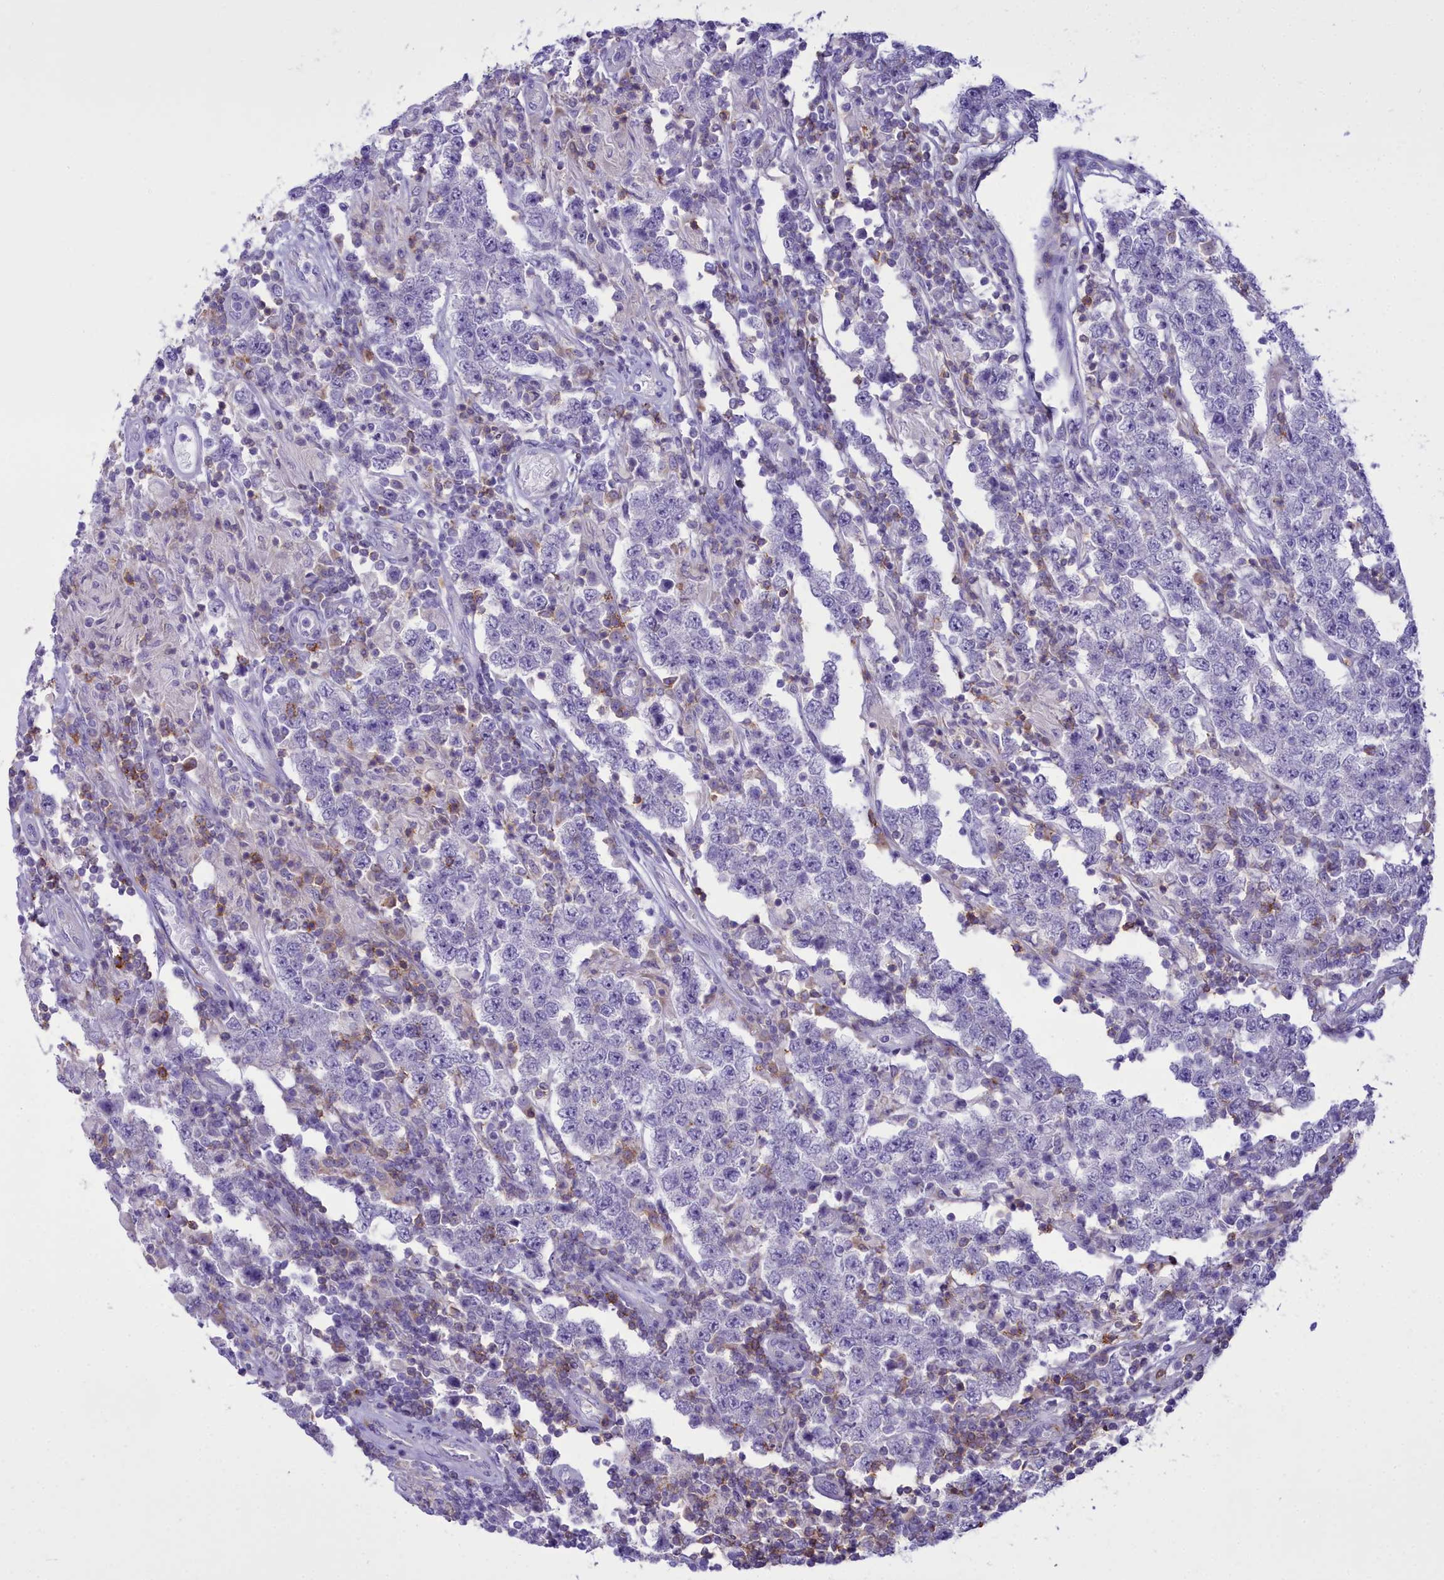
{"staining": {"intensity": "negative", "quantity": "none", "location": "none"}, "tissue": "testis cancer", "cell_type": "Tumor cells", "image_type": "cancer", "snomed": [{"axis": "morphology", "description": "Normal tissue, NOS"}, {"axis": "morphology", "description": "Urothelial carcinoma, High grade"}, {"axis": "morphology", "description": "Seminoma, NOS"}, {"axis": "morphology", "description": "Carcinoma, Embryonal, NOS"}, {"axis": "topography", "description": "Urinary bladder"}, {"axis": "topography", "description": "Testis"}], "caption": "The immunohistochemistry histopathology image has no significant positivity in tumor cells of testis cancer tissue.", "gene": "CD5", "patient": {"sex": "male", "age": 41}}